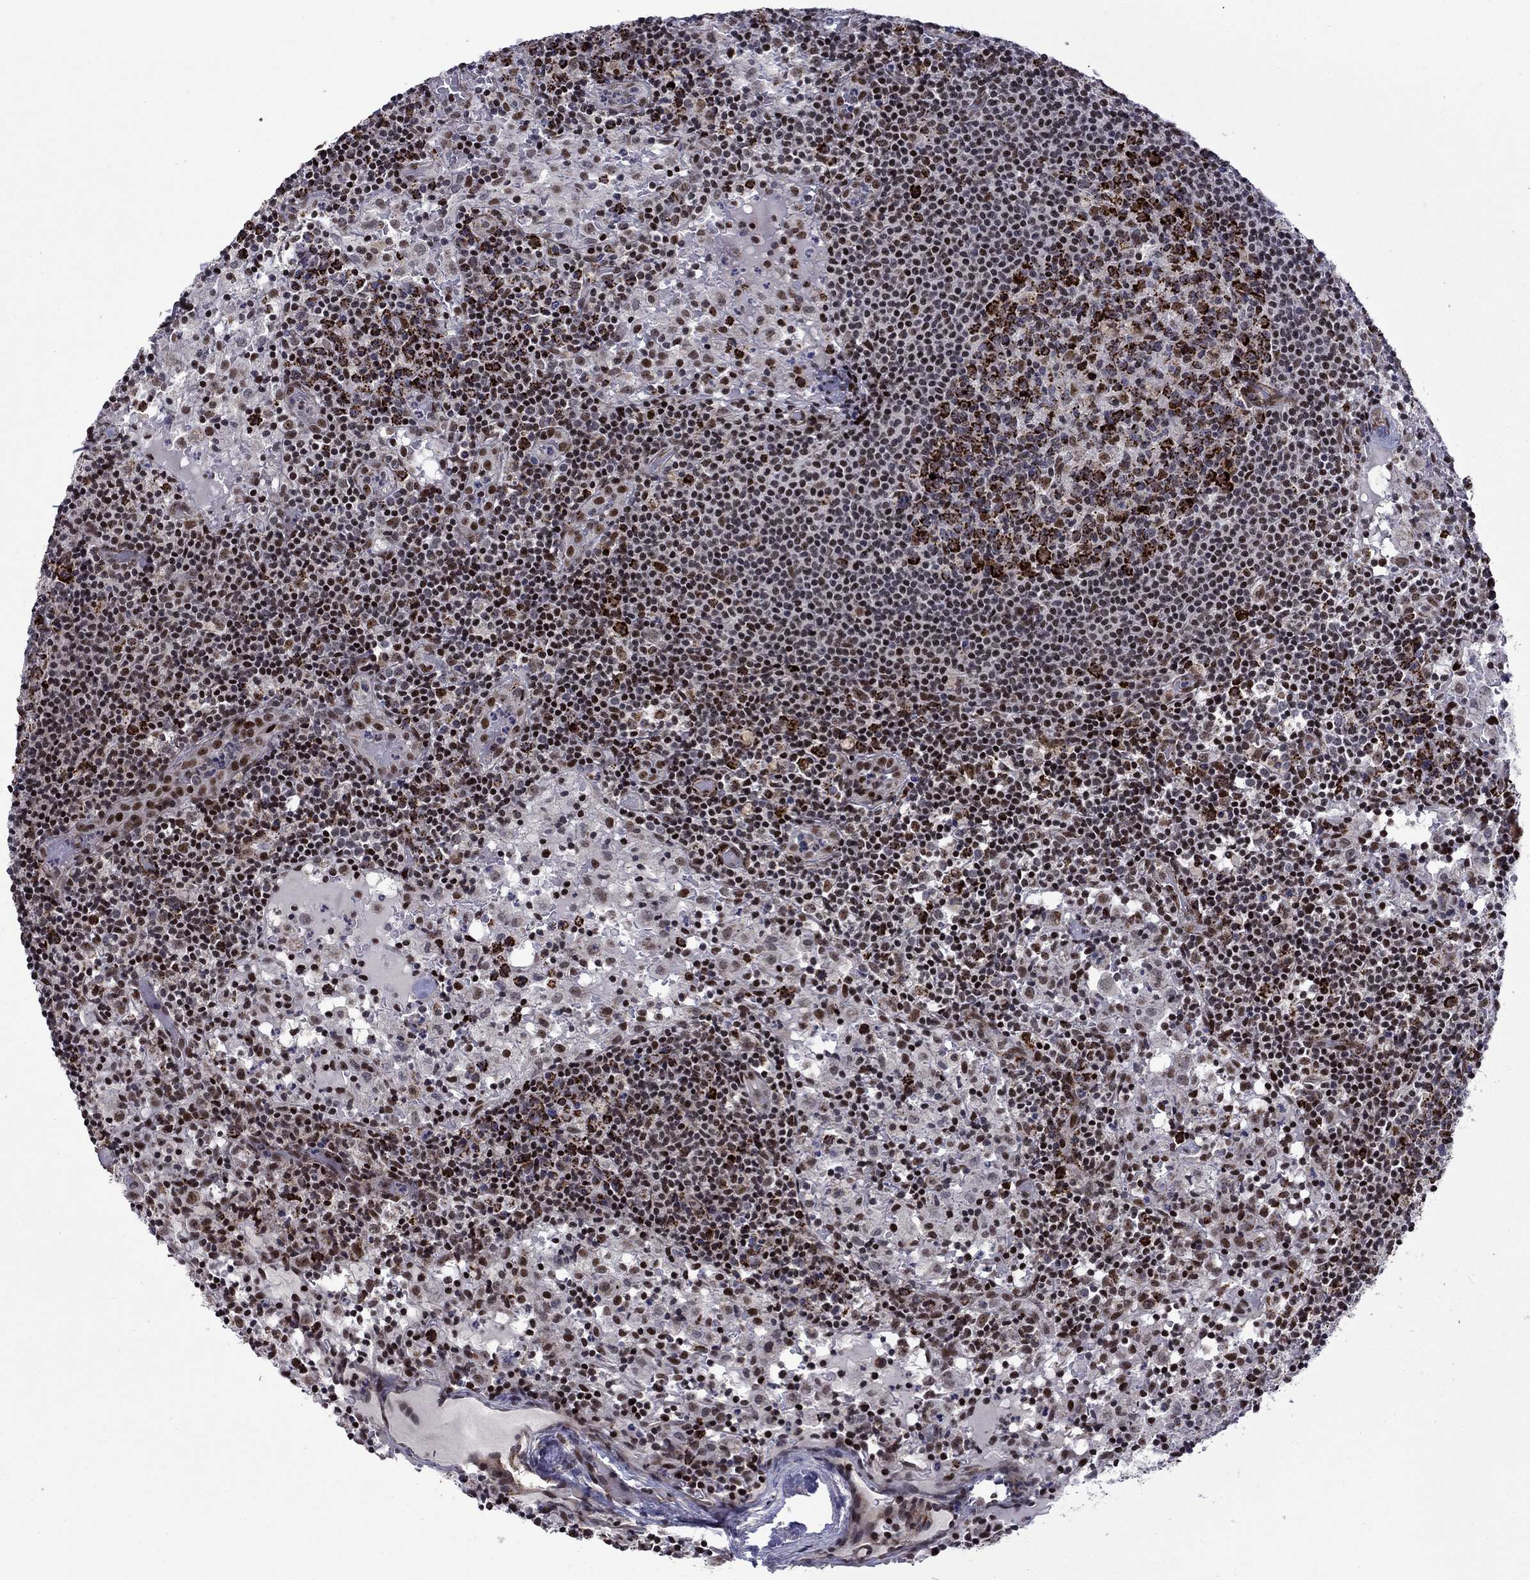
{"staining": {"intensity": "strong", "quantity": "<25%", "location": "cytoplasmic/membranous"}, "tissue": "lymph node", "cell_type": "Germinal center cells", "image_type": "normal", "snomed": [{"axis": "morphology", "description": "Normal tissue, NOS"}, {"axis": "topography", "description": "Lymph node"}], "caption": "Immunohistochemistry (IHC) (DAB (3,3'-diaminobenzidine)) staining of benign lymph node shows strong cytoplasmic/membranous protein staining in approximately <25% of germinal center cells.", "gene": "SURF2", "patient": {"sex": "male", "age": 62}}